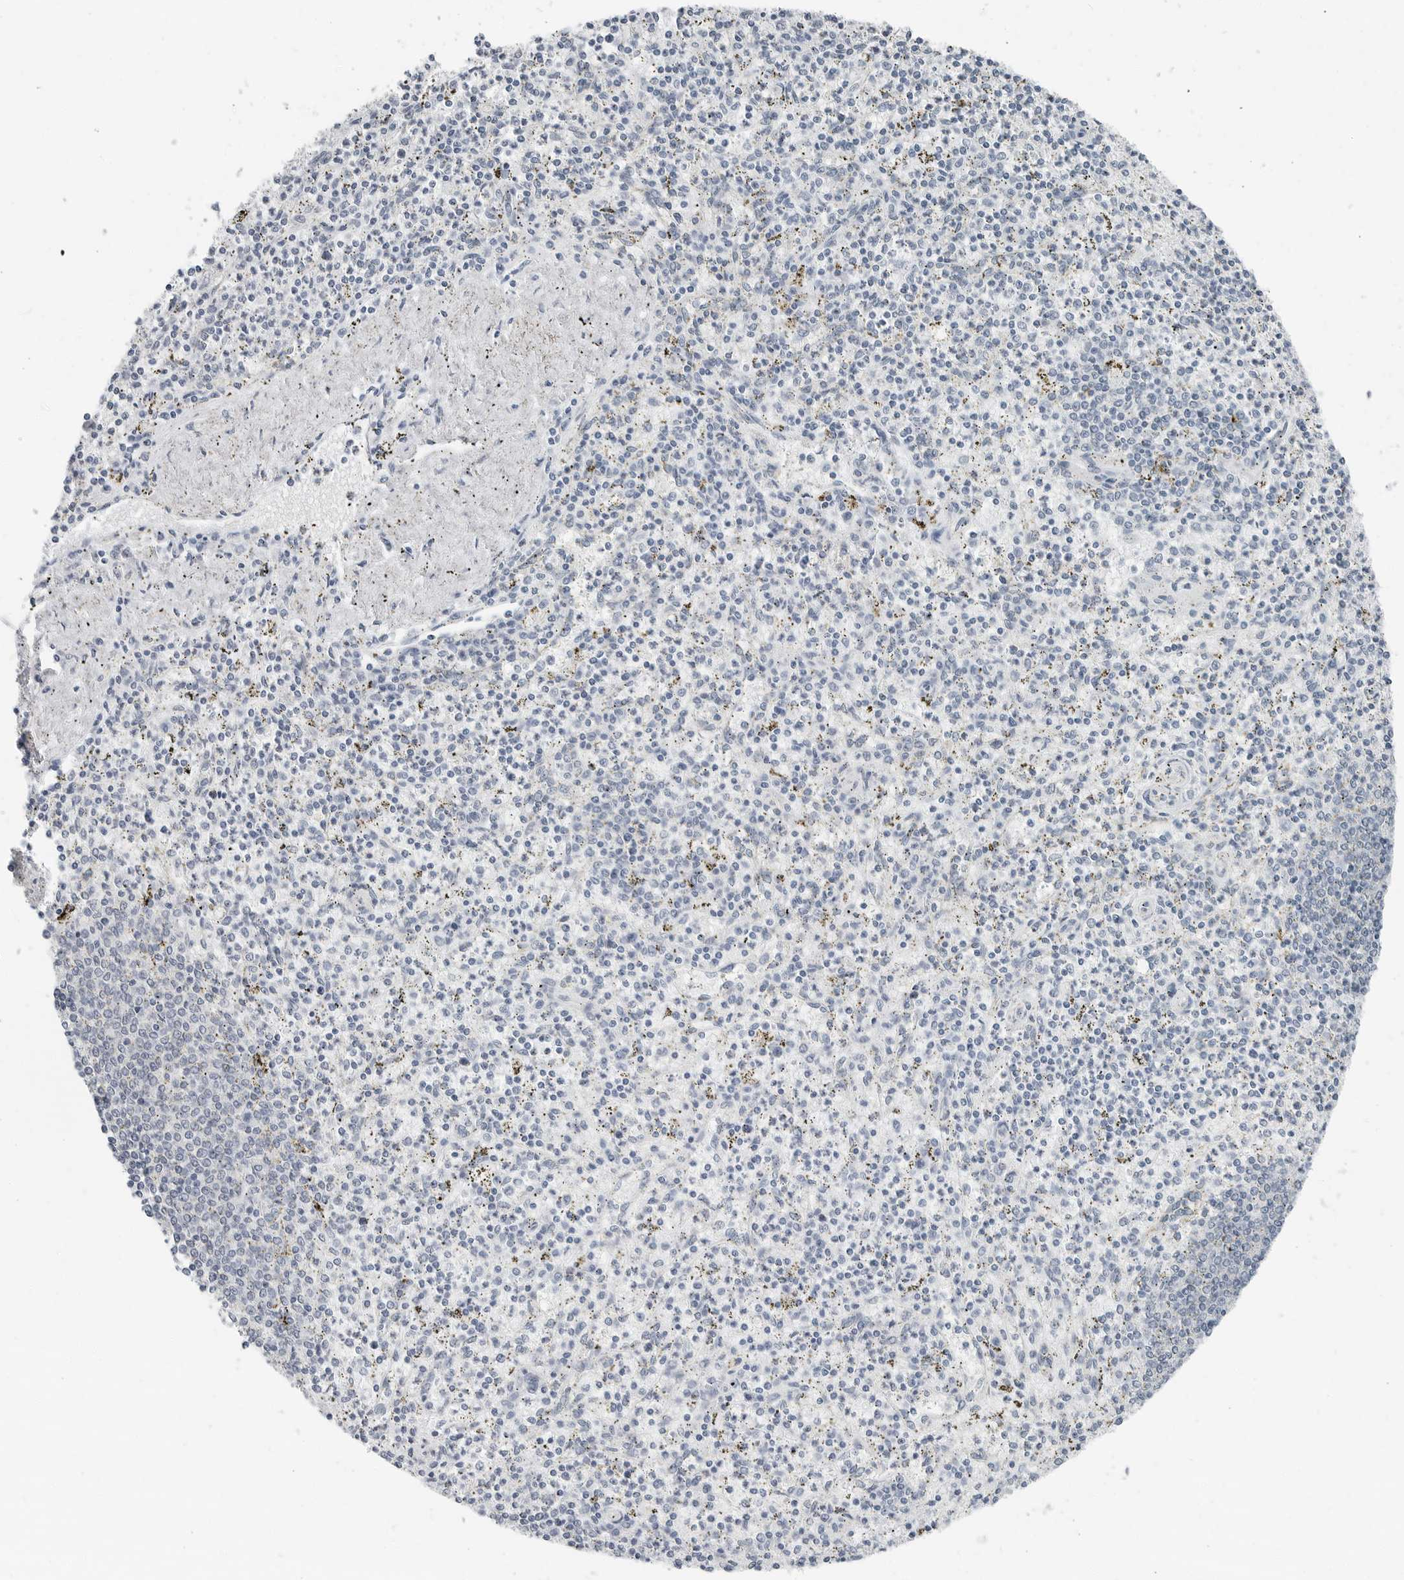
{"staining": {"intensity": "negative", "quantity": "none", "location": "none"}, "tissue": "spleen", "cell_type": "Cells in red pulp", "image_type": "normal", "snomed": [{"axis": "morphology", "description": "Normal tissue, NOS"}, {"axis": "topography", "description": "Spleen"}], "caption": "Immunohistochemistry (IHC) of unremarkable human spleen exhibits no expression in cells in red pulp.", "gene": "XIRP1", "patient": {"sex": "male", "age": 72}}